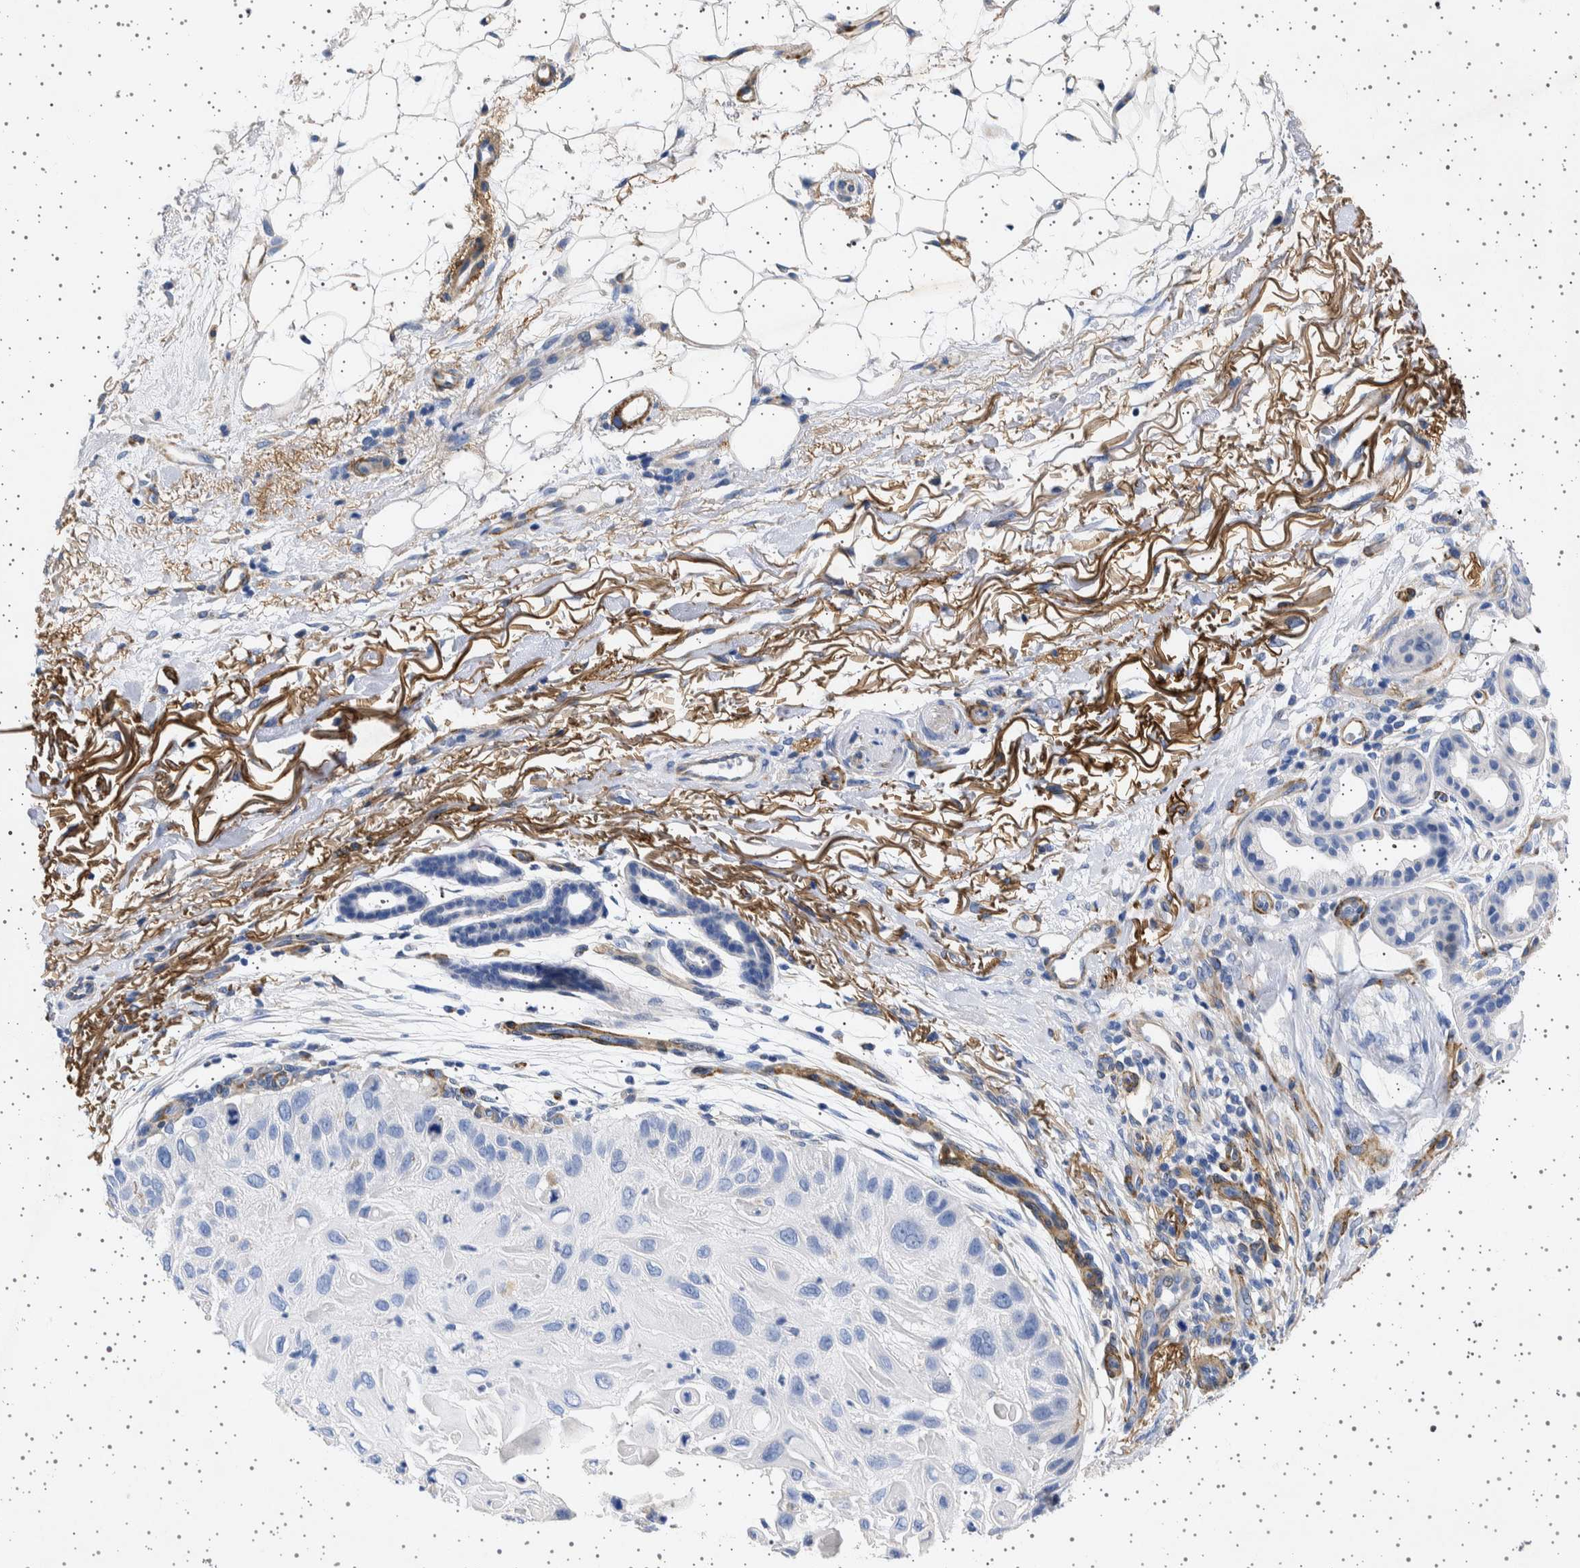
{"staining": {"intensity": "negative", "quantity": "none", "location": "none"}, "tissue": "skin cancer", "cell_type": "Tumor cells", "image_type": "cancer", "snomed": [{"axis": "morphology", "description": "Squamous cell carcinoma, NOS"}, {"axis": "topography", "description": "Skin"}], "caption": "Skin cancer (squamous cell carcinoma) was stained to show a protein in brown. There is no significant staining in tumor cells.", "gene": "SEPTIN4", "patient": {"sex": "female", "age": 77}}